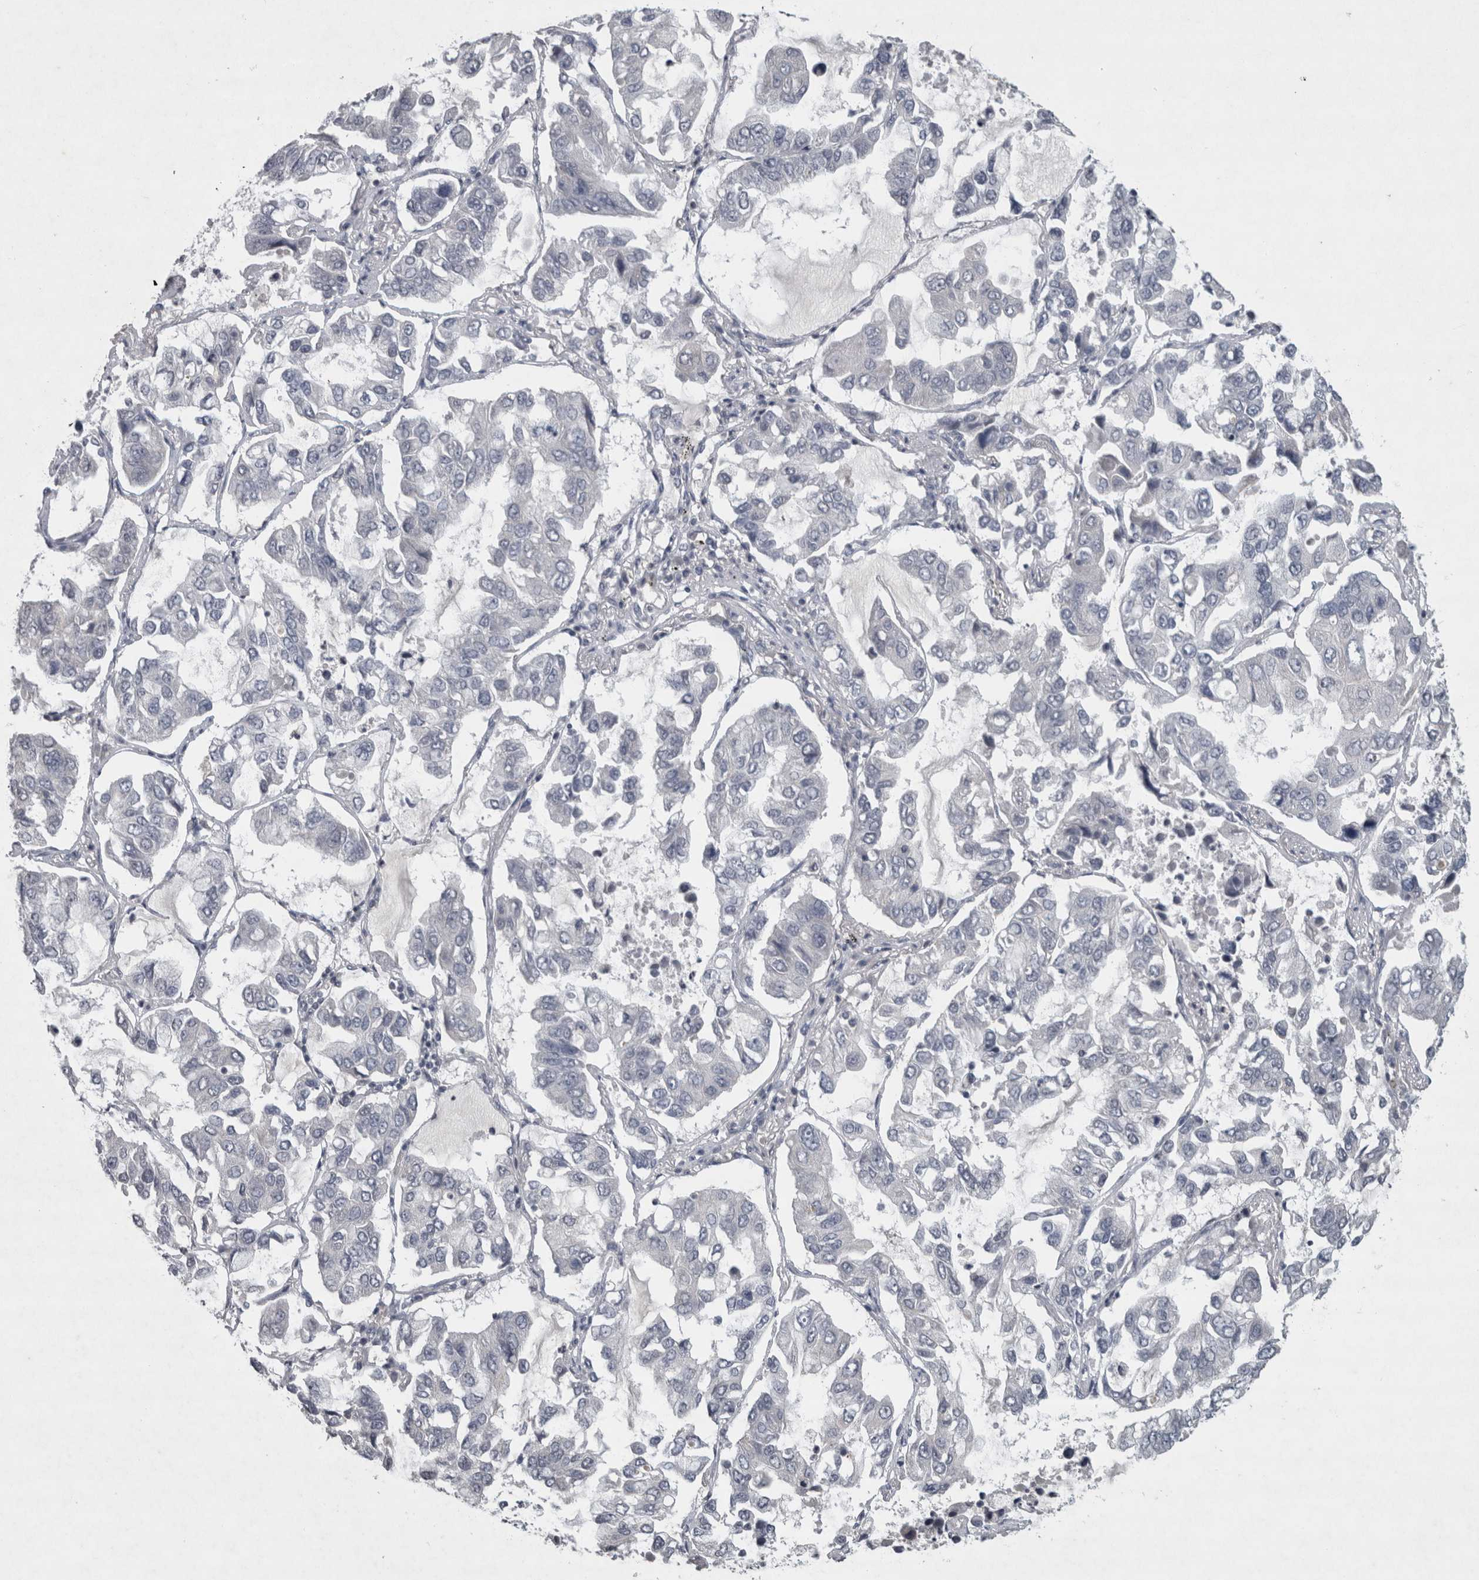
{"staining": {"intensity": "negative", "quantity": "none", "location": "none"}, "tissue": "lung cancer", "cell_type": "Tumor cells", "image_type": "cancer", "snomed": [{"axis": "morphology", "description": "Adenocarcinoma, NOS"}, {"axis": "topography", "description": "Lung"}], "caption": "There is no significant staining in tumor cells of adenocarcinoma (lung). The staining is performed using DAB brown chromogen with nuclei counter-stained in using hematoxylin.", "gene": "WNT7A", "patient": {"sex": "male", "age": 64}}